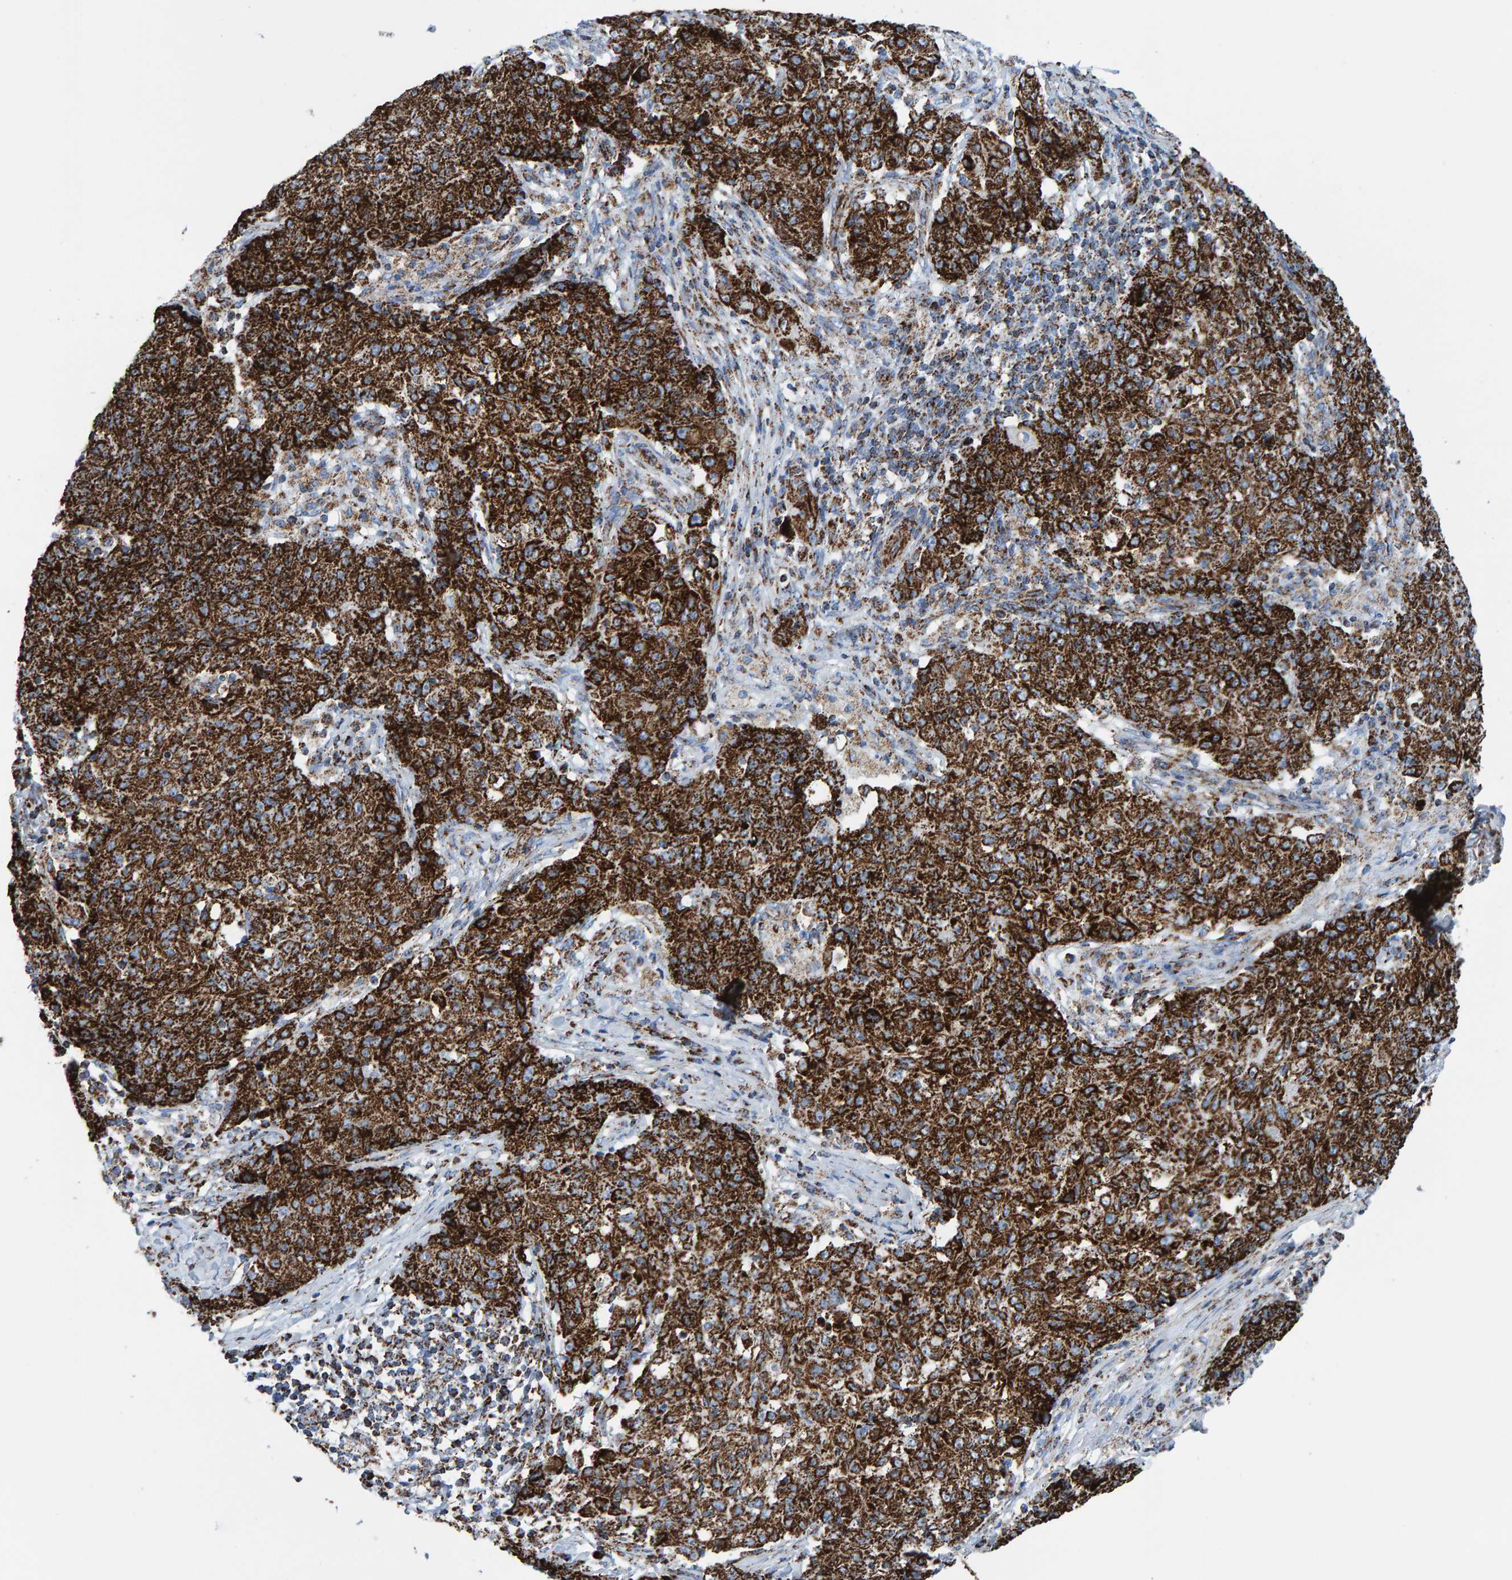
{"staining": {"intensity": "strong", "quantity": ">75%", "location": "cytoplasmic/membranous"}, "tissue": "ovarian cancer", "cell_type": "Tumor cells", "image_type": "cancer", "snomed": [{"axis": "morphology", "description": "Carcinoma, endometroid"}, {"axis": "topography", "description": "Ovary"}], "caption": "IHC photomicrograph of neoplastic tissue: ovarian cancer stained using immunohistochemistry (IHC) exhibits high levels of strong protein expression localized specifically in the cytoplasmic/membranous of tumor cells, appearing as a cytoplasmic/membranous brown color.", "gene": "ENSG00000262660", "patient": {"sex": "female", "age": 42}}